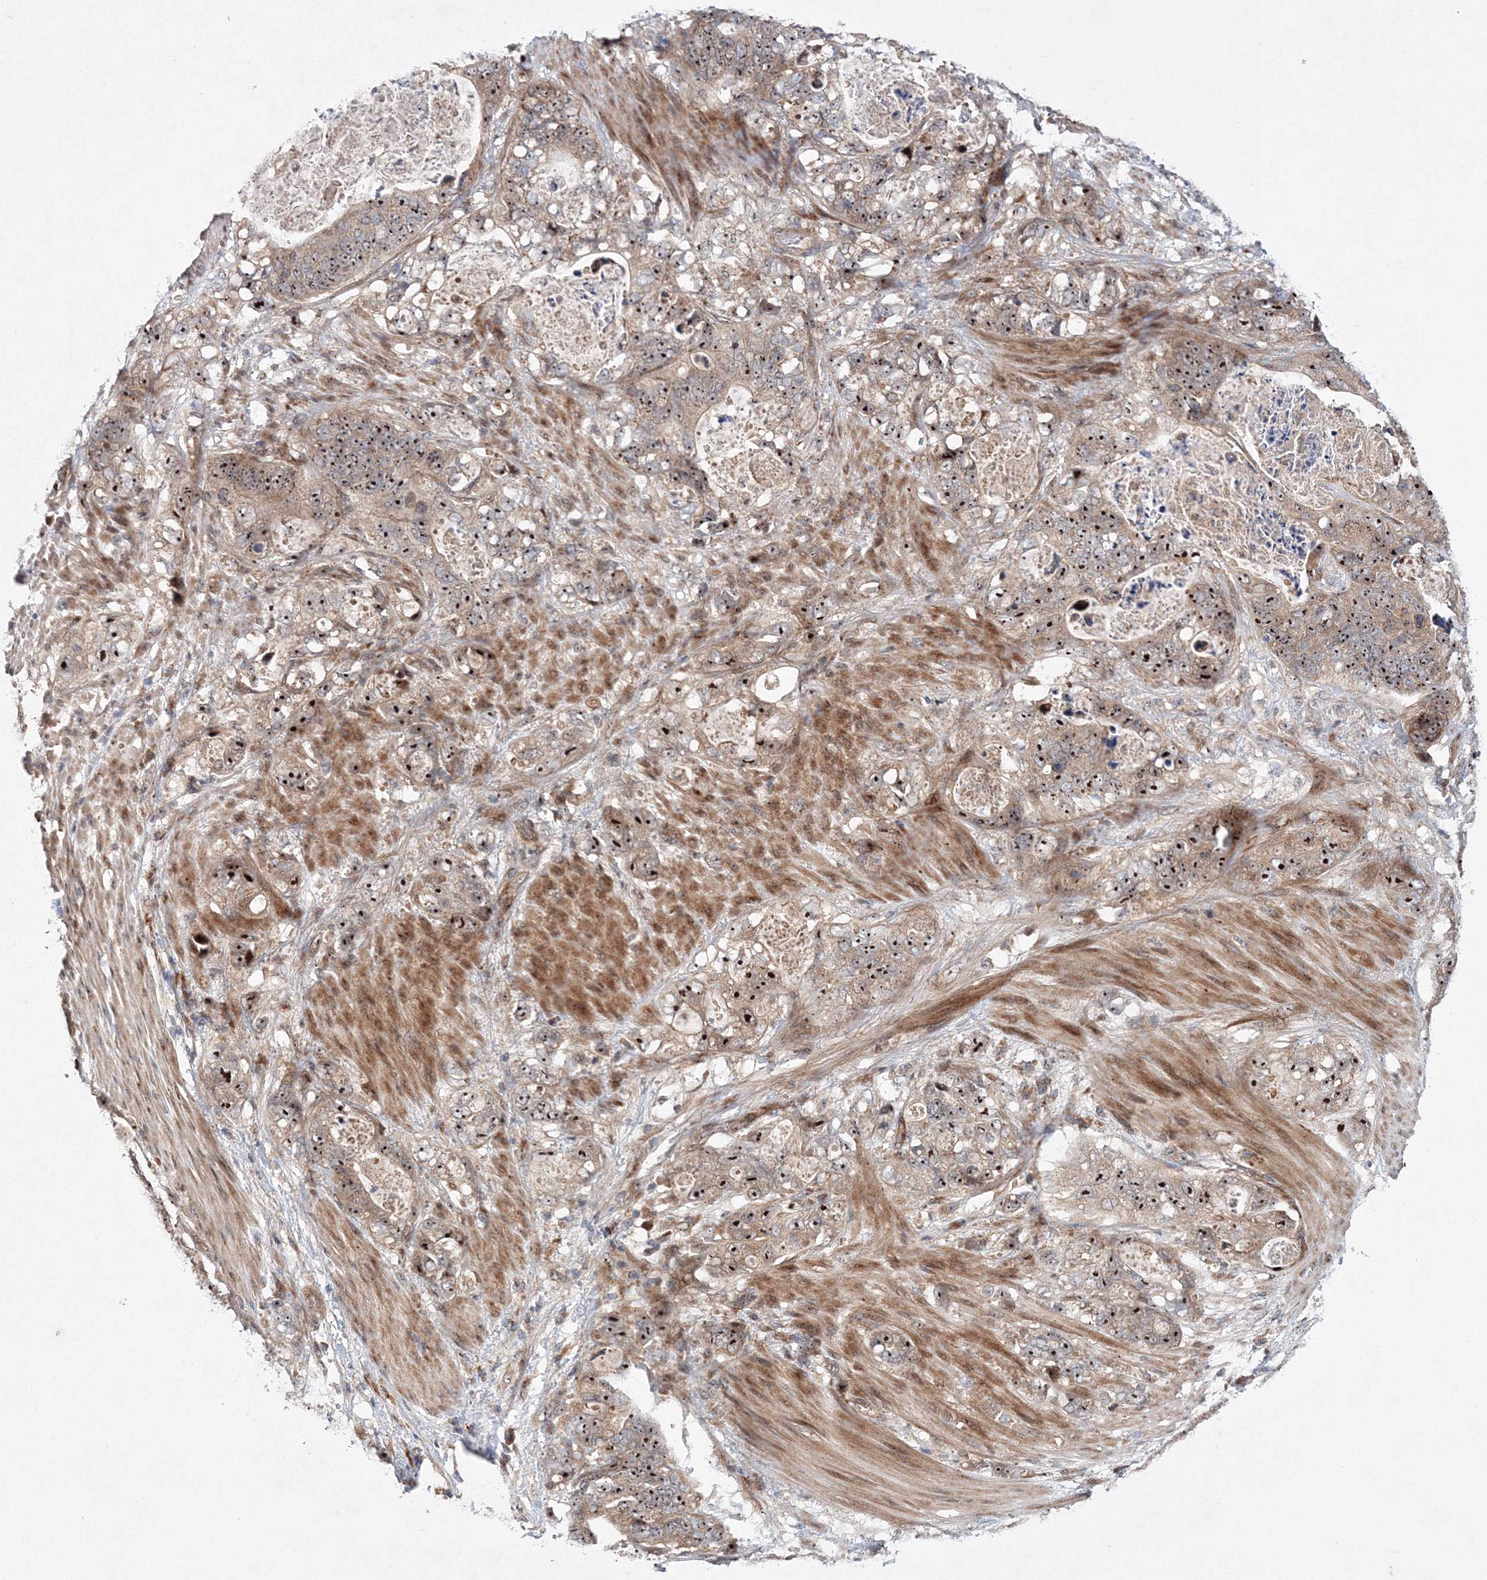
{"staining": {"intensity": "strong", "quantity": ">75%", "location": "cytoplasmic/membranous,nuclear"}, "tissue": "stomach cancer", "cell_type": "Tumor cells", "image_type": "cancer", "snomed": [{"axis": "morphology", "description": "Normal tissue, NOS"}, {"axis": "morphology", "description": "Adenocarcinoma, NOS"}, {"axis": "topography", "description": "Stomach"}], "caption": "A high amount of strong cytoplasmic/membranous and nuclear positivity is appreciated in approximately >75% of tumor cells in stomach adenocarcinoma tissue. The staining was performed using DAB (3,3'-diaminobenzidine), with brown indicating positive protein expression. Nuclei are stained blue with hematoxylin.", "gene": "ANKAR", "patient": {"sex": "female", "age": 89}}